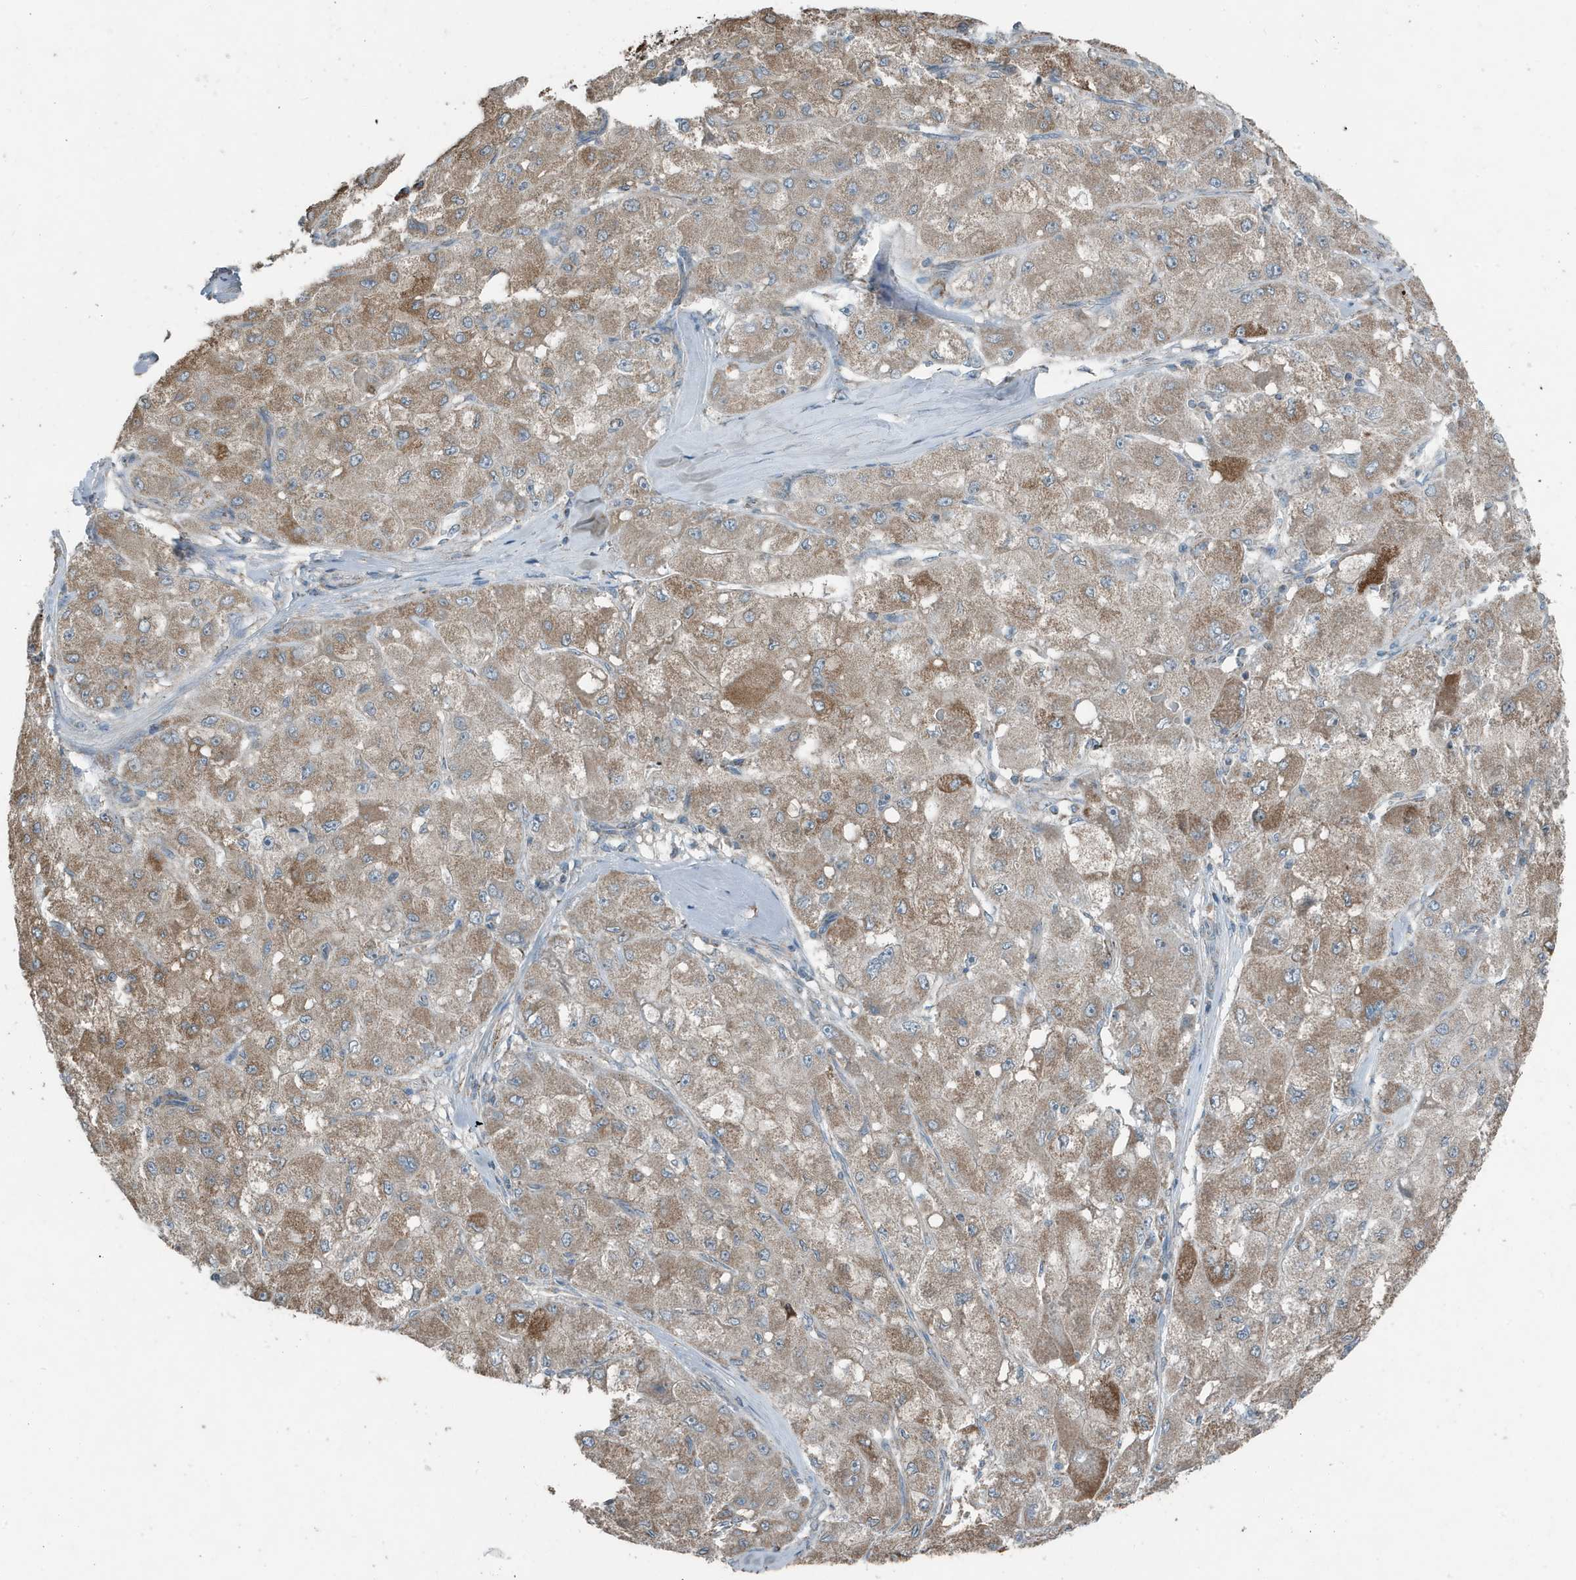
{"staining": {"intensity": "moderate", "quantity": ">75%", "location": "cytoplasmic/membranous"}, "tissue": "liver cancer", "cell_type": "Tumor cells", "image_type": "cancer", "snomed": [{"axis": "morphology", "description": "Carcinoma, Hepatocellular, NOS"}, {"axis": "topography", "description": "Liver"}], "caption": "This histopathology image exhibits immunohistochemistry (IHC) staining of liver hepatocellular carcinoma, with medium moderate cytoplasmic/membranous positivity in approximately >75% of tumor cells.", "gene": "MT-CYB", "patient": {"sex": "male", "age": 80}}